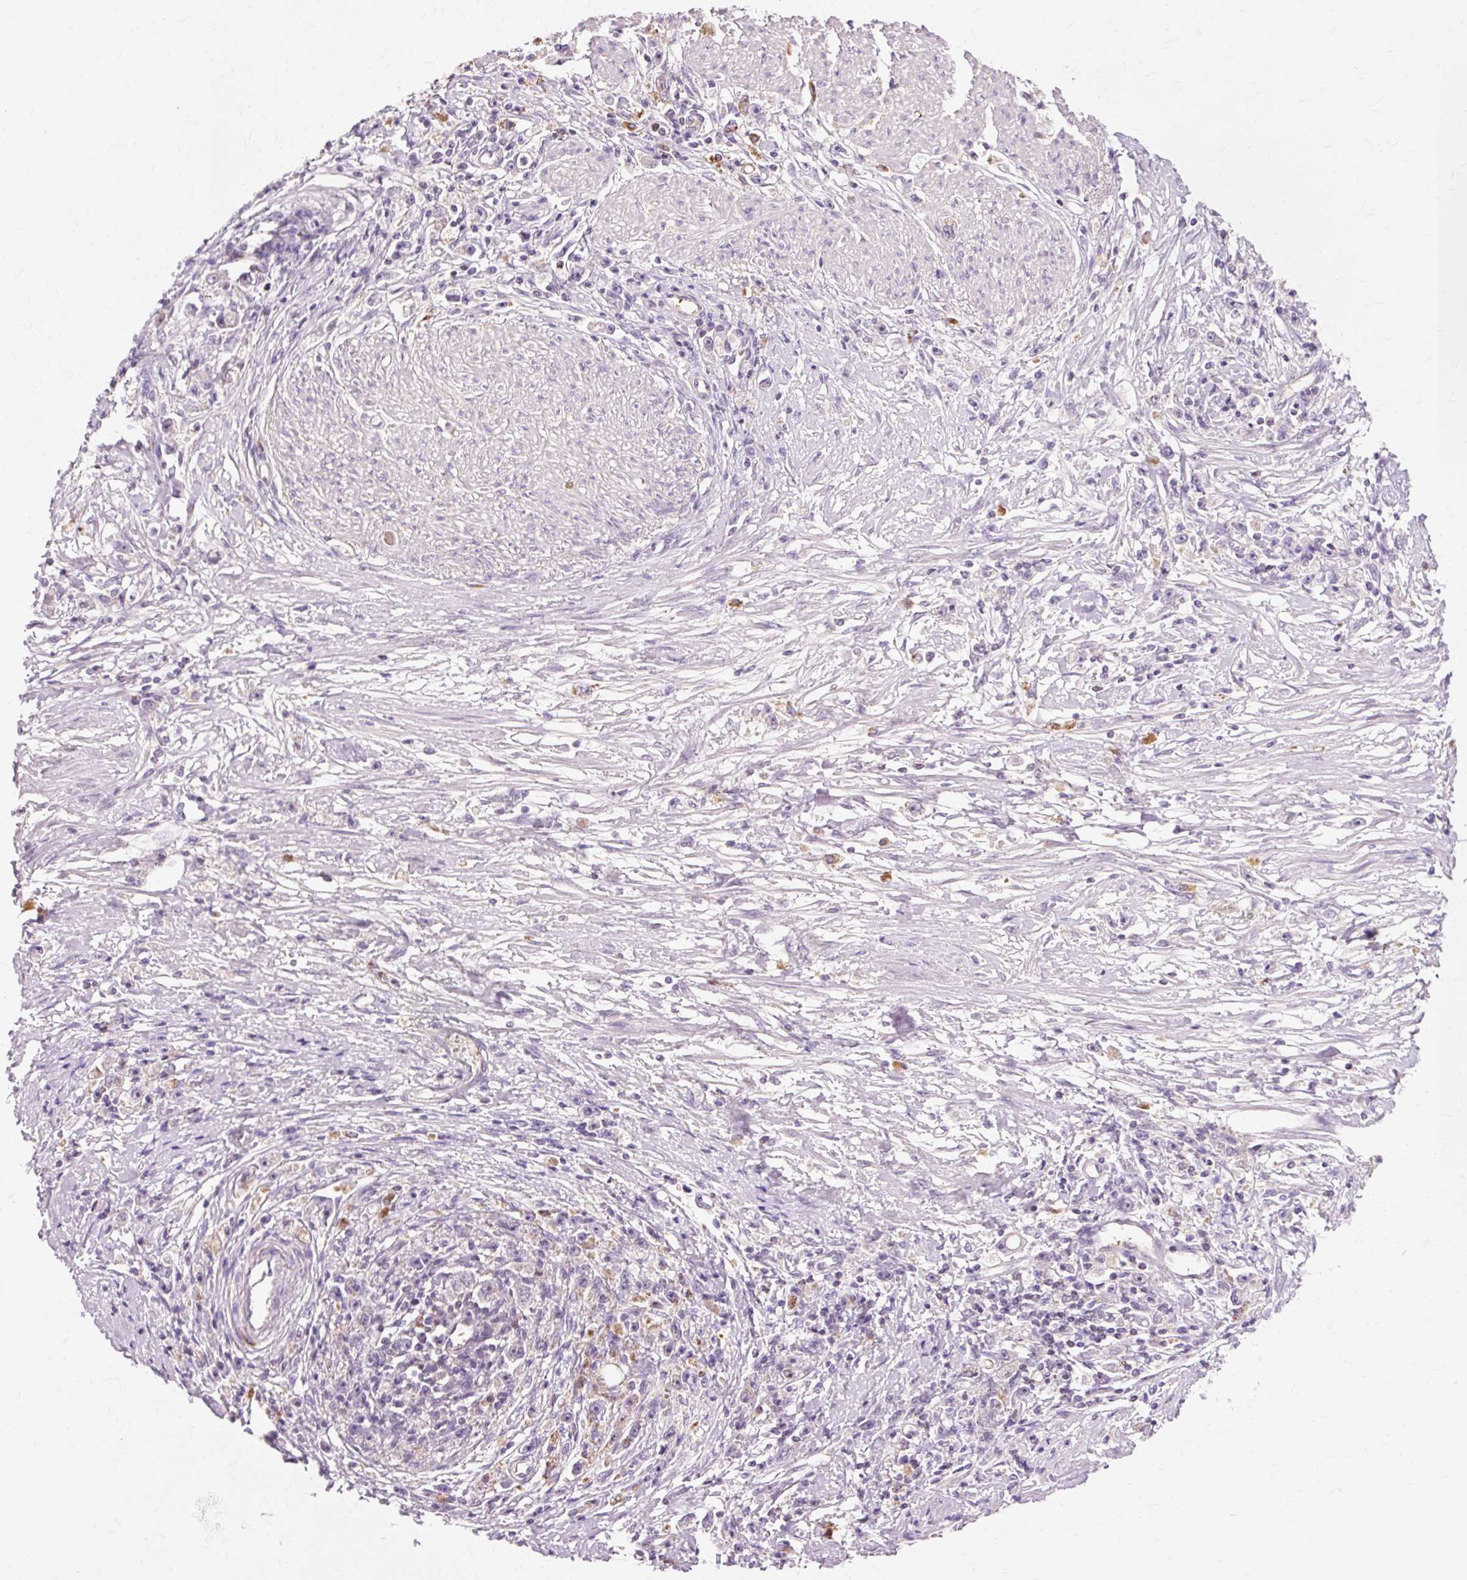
{"staining": {"intensity": "negative", "quantity": "none", "location": "none"}, "tissue": "stomach cancer", "cell_type": "Tumor cells", "image_type": "cancer", "snomed": [{"axis": "morphology", "description": "Adenocarcinoma, NOS"}, {"axis": "topography", "description": "Stomach"}], "caption": "A high-resolution micrograph shows immunohistochemistry staining of stomach adenocarcinoma, which displays no significant expression in tumor cells. (DAB IHC with hematoxylin counter stain).", "gene": "VN1R2", "patient": {"sex": "female", "age": 59}}